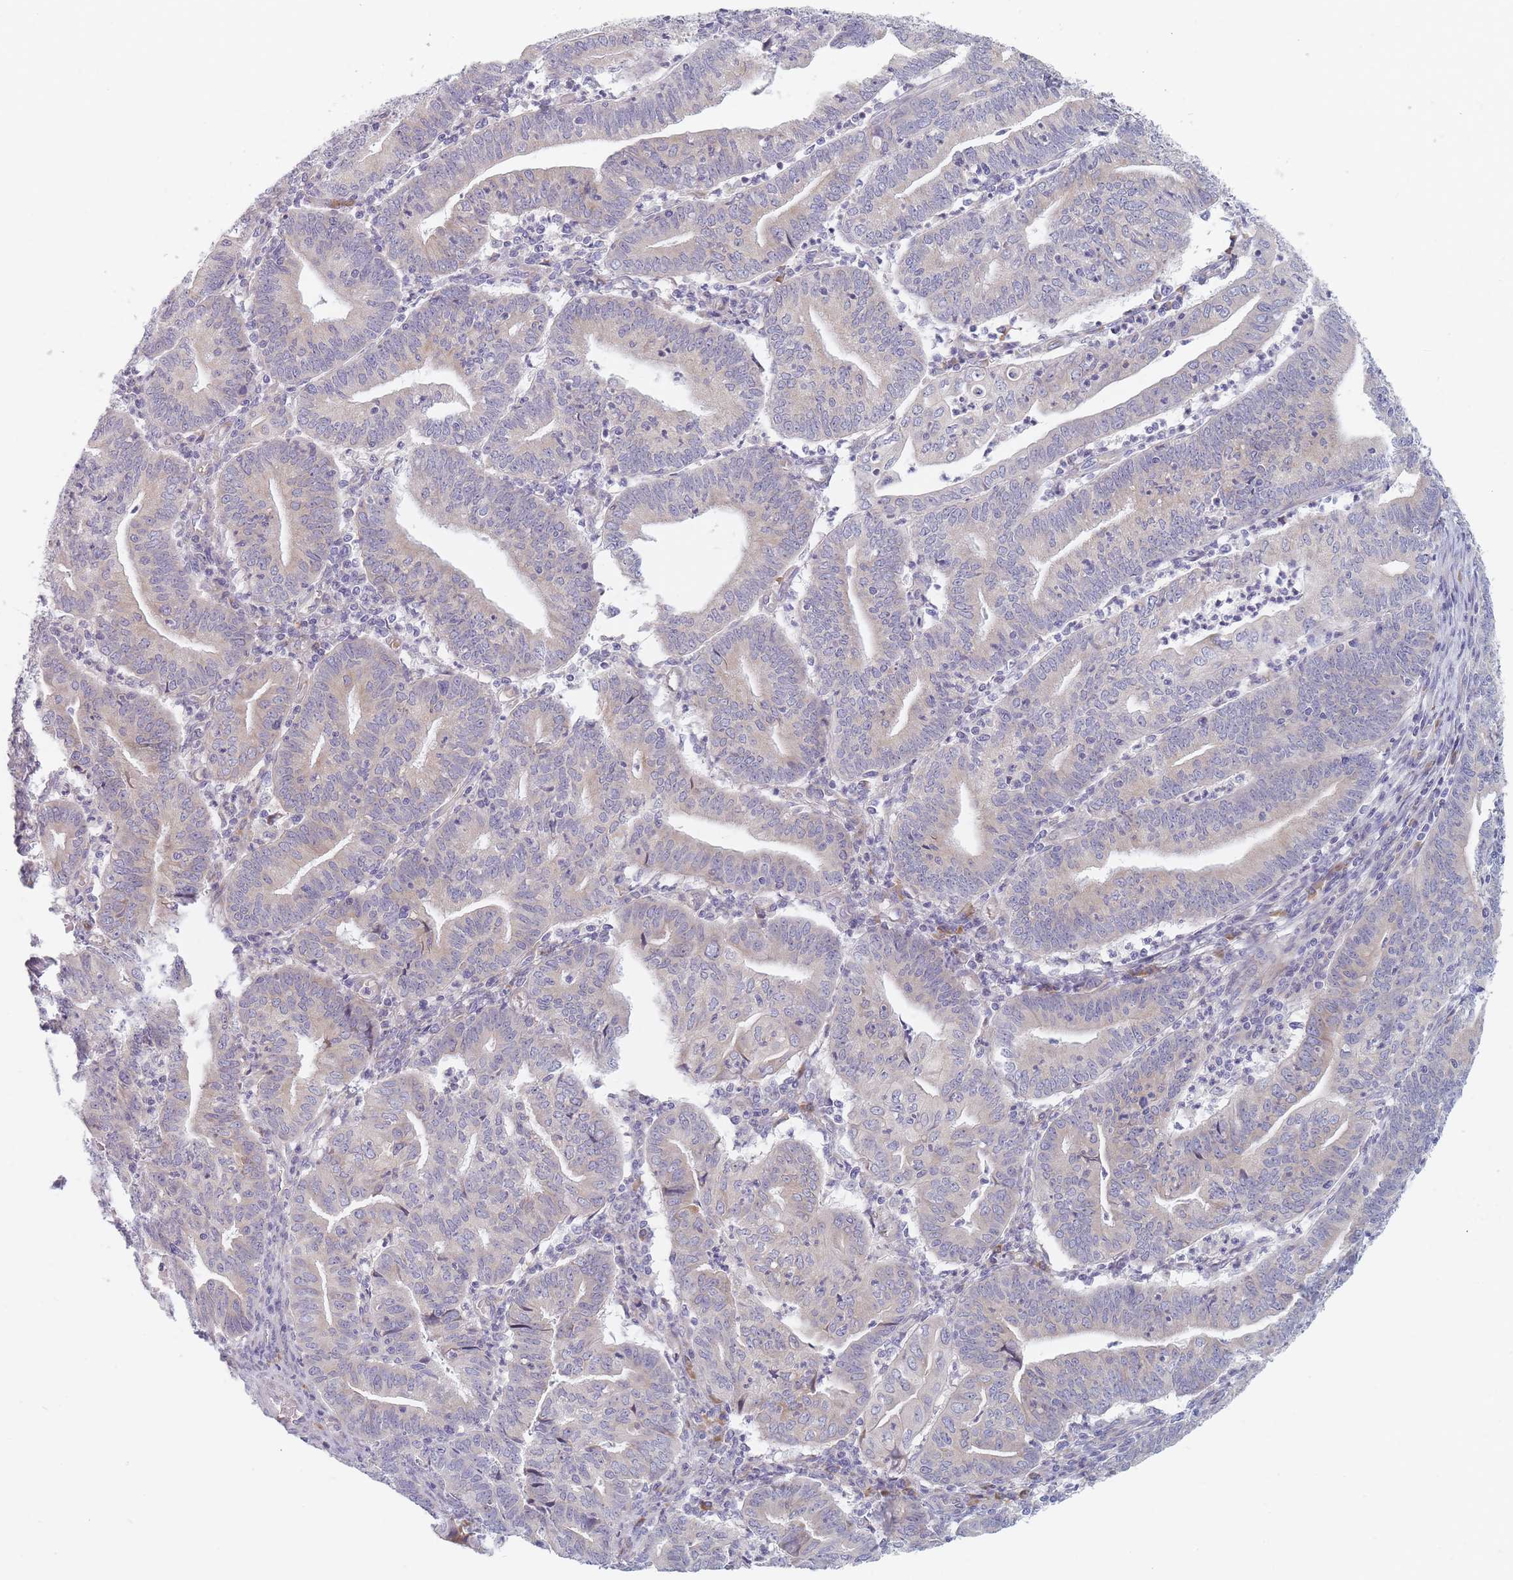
{"staining": {"intensity": "negative", "quantity": "none", "location": "none"}, "tissue": "endometrial cancer", "cell_type": "Tumor cells", "image_type": "cancer", "snomed": [{"axis": "morphology", "description": "Adenocarcinoma, NOS"}, {"axis": "topography", "description": "Endometrium"}], "caption": "DAB (3,3'-diaminobenzidine) immunohistochemical staining of endometrial cancer reveals no significant staining in tumor cells. Nuclei are stained in blue.", "gene": "SPATS1", "patient": {"sex": "female", "age": 60}}